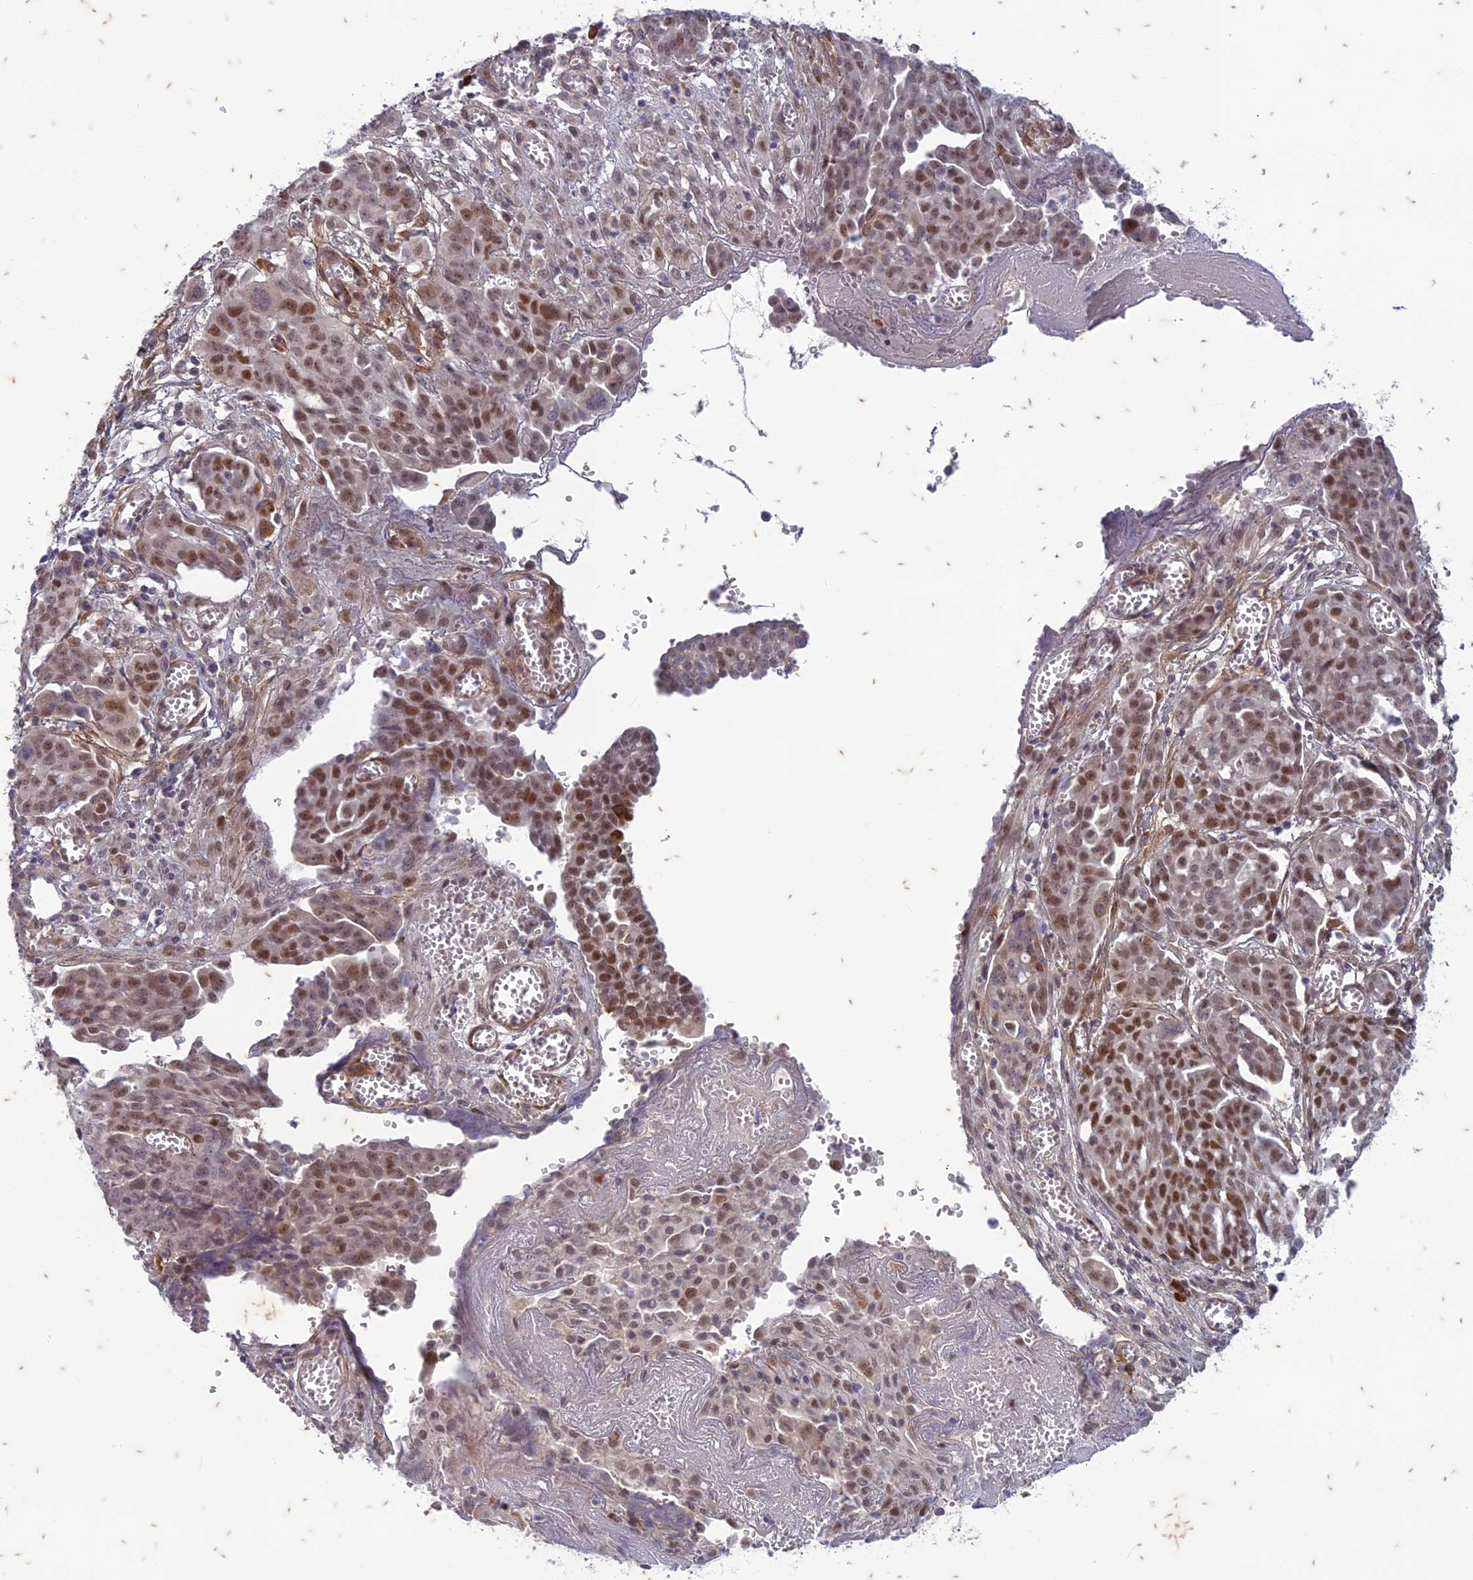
{"staining": {"intensity": "moderate", "quantity": ">75%", "location": "nuclear"}, "tissue": "ovarian cancer", "cell_type": "Tumor cells", "image_type": "cancer", "snomed": [{"axis": "morphology", "description": "Cystadenocarcinoma, serous, NOS"}, {"axis": "topography", "description": "Soft tissue"}, {"axis": "topography", "description": "Ovary"}], "caption": "IHC micrograph of human ovarian cancer (serous cystadenocarcinoma) stained for a protein (brown), which demonstrates medium levels of moderate nuclear staining in about >75% of tumor cells.", "gene": "PABPN1L", "patient": {"sex": "female", "age": 57}}